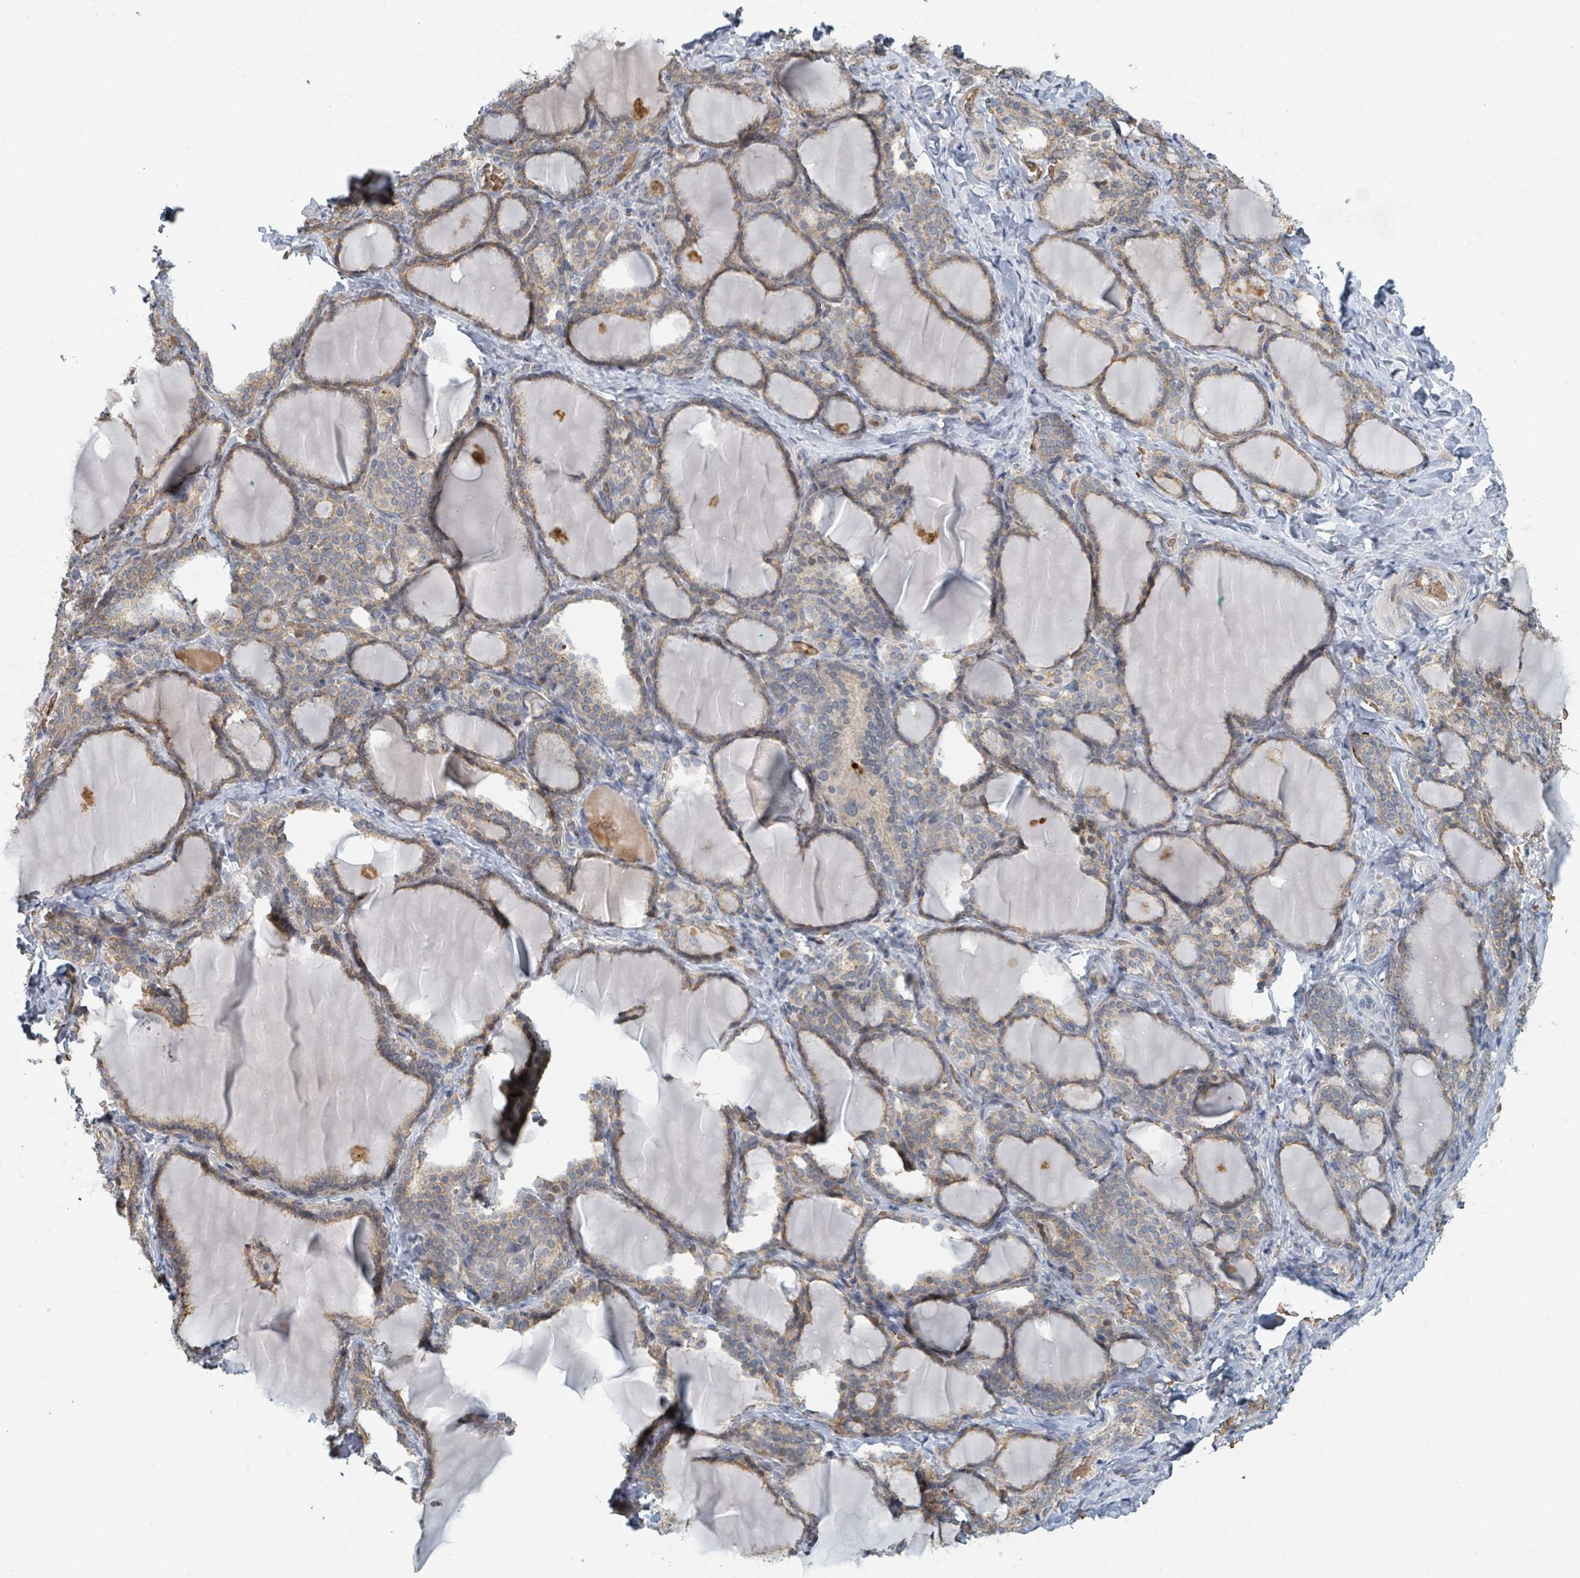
{"staining": {"intensity": "moderate", "quantity": "25%-75%", "location": "cytoplasmic/membranous"}, "tissue": "thyroid gland", "cell_type": "Glandular cells", "image_type": "normal", "snomed": [{"axis": "morphology", "description": "Normal tissue, NOS"}, {"axis": "topography", "description": "Thyroid gland"}], "caption": "IHC image of benign human thyroid gland stained for a protein (brown), which displays medium levels of moderate cytoplasmic/membranous expression in approximately 25%-75% of glandular cells.", "gene": "TRPC4AP", "patient": {"sex": "female", "age": 31}}